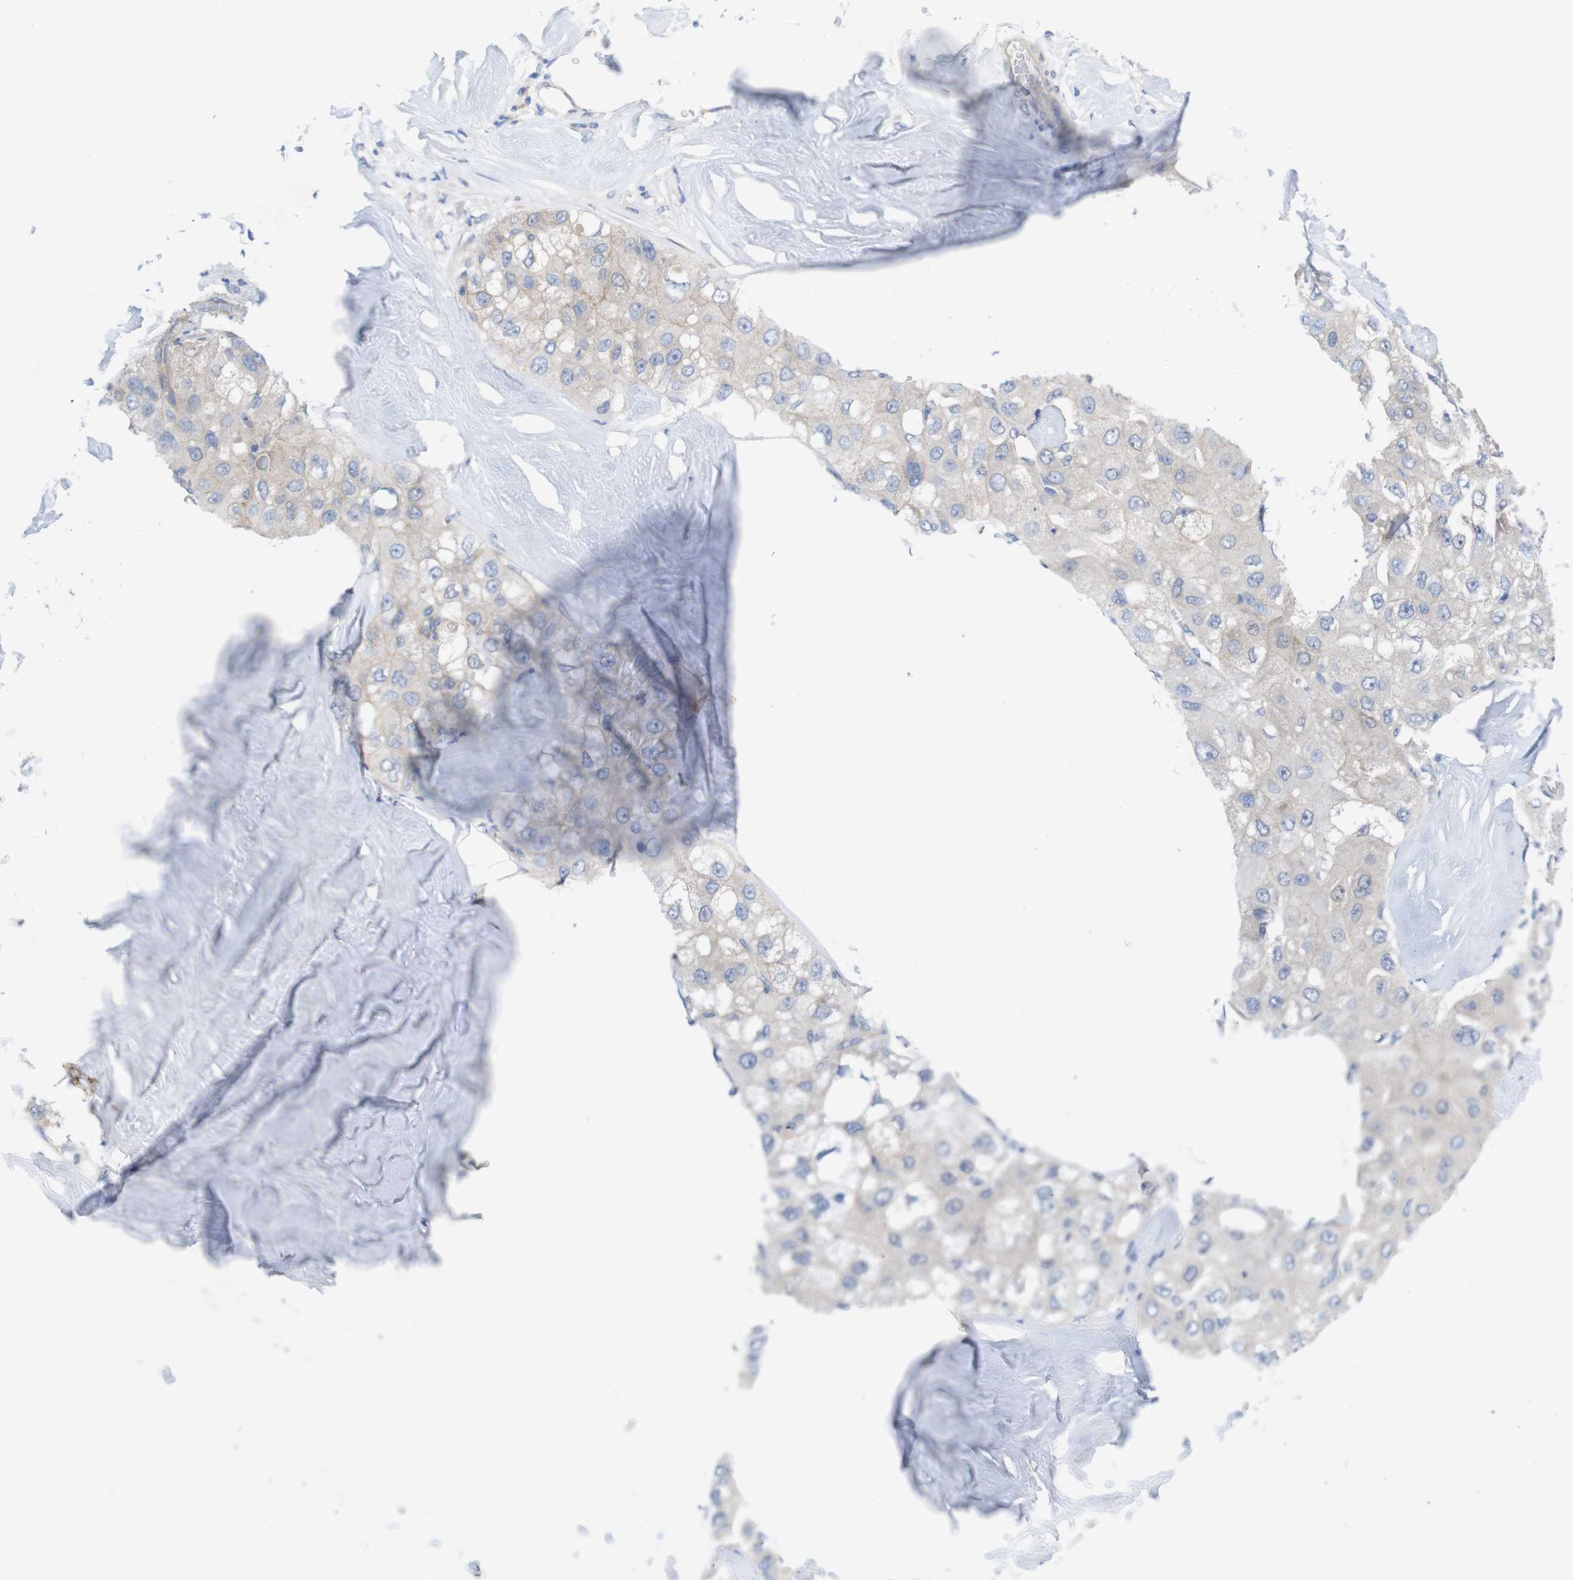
{"staining": {"intensity": "moderate", "quantity": "<25%", "location": "cytoplasmic/membranous"}, "tissue": "liver cancer", "cell_type": "Tumor cells", "image_type": "cancer", "snomed": [{"axis": "morphology", "description": "Carcinoma, Hepatocellular, NOS"}, {"axis": "topography", "description": "Liver"}], "caption": "Moderate cytoplasmic/membranous expression for a protein is present in about <25% of tumor cells of liver hepatocellular carcinoma using immunohistochemistry.", "gene": "KIDINS220", "patient": {"sex": "male", "age": 80}}